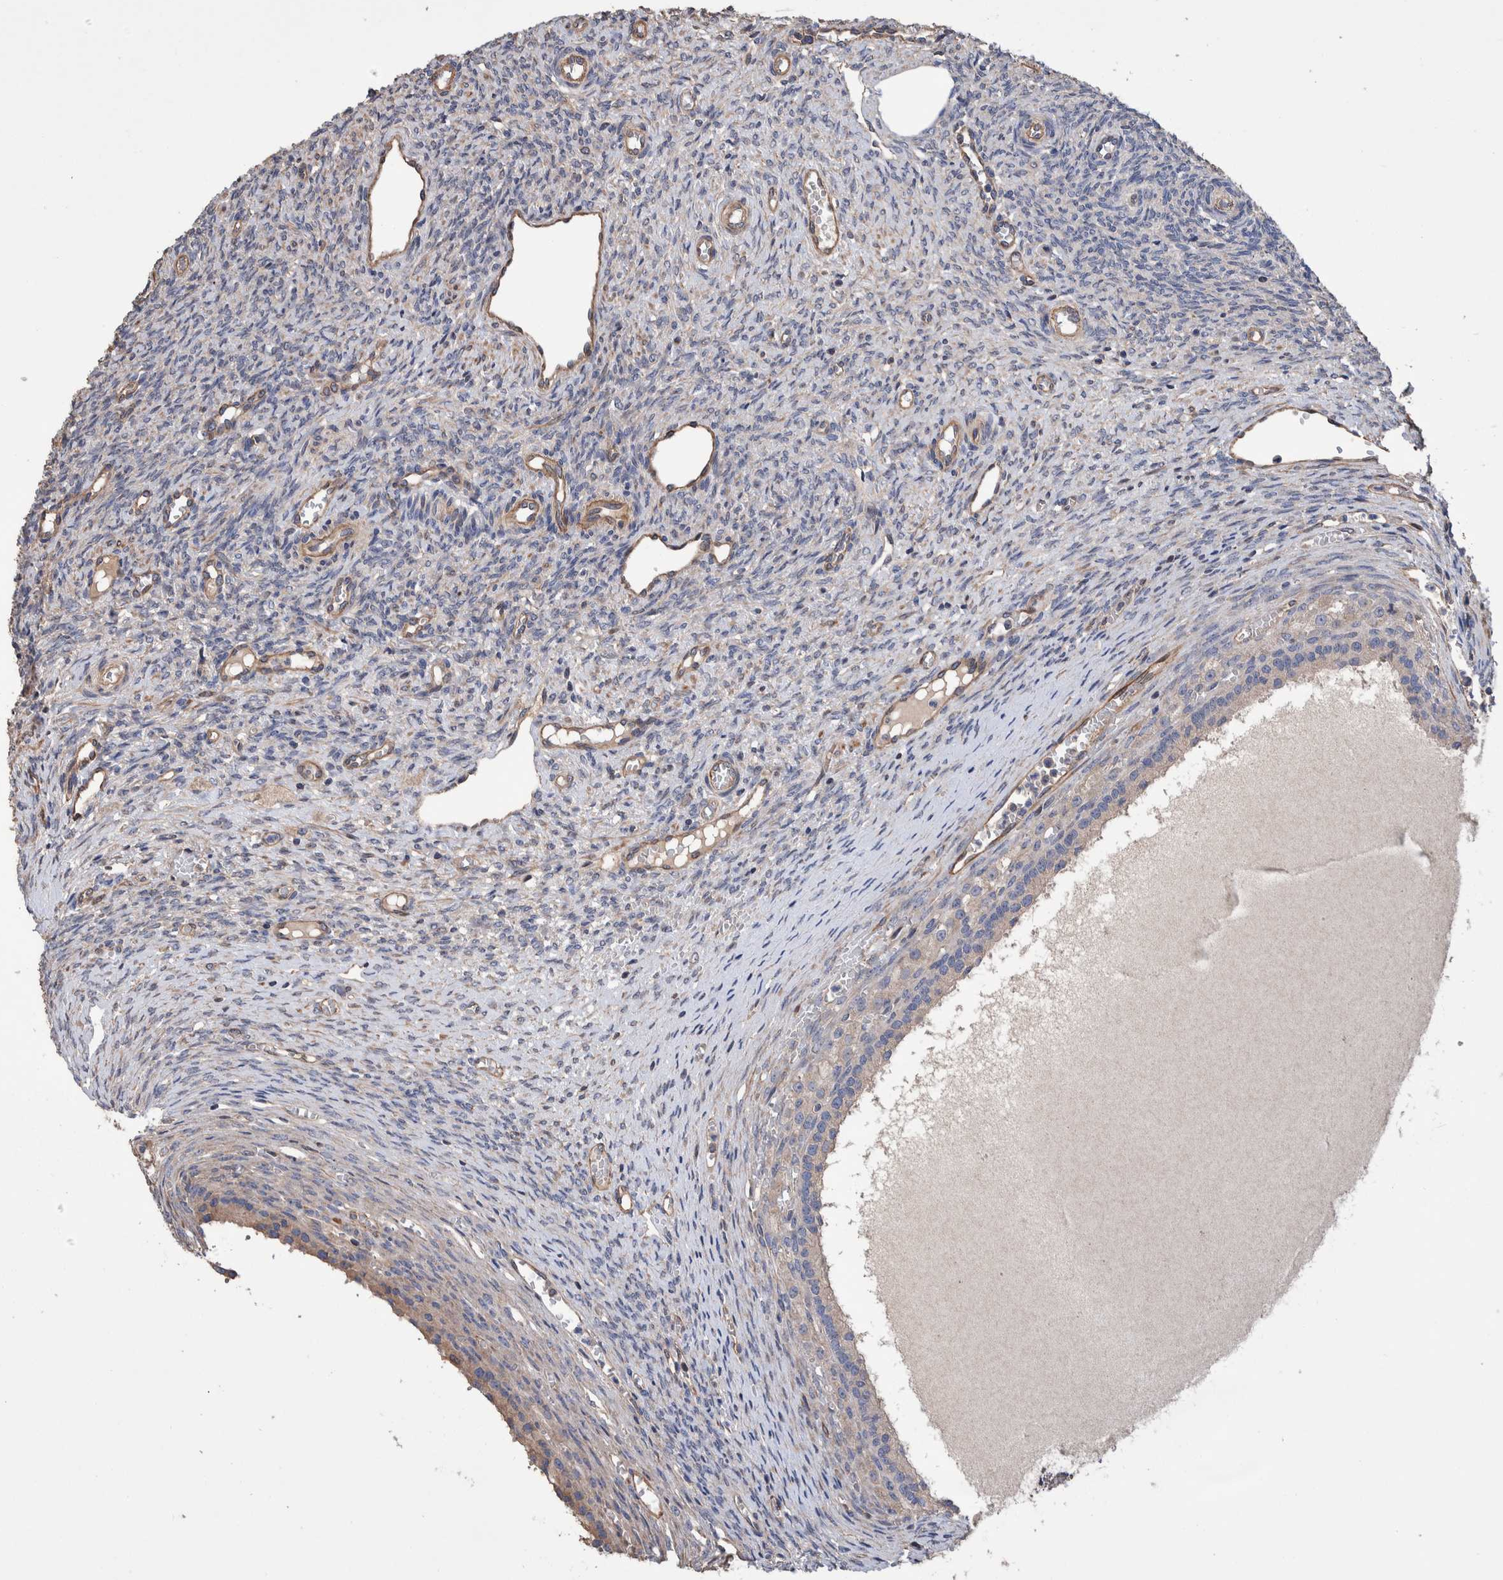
{"staining": {"intensity": "negative", "quantity": "none", "location": "none"}, "tissue": "ovary", "cell_type": "Follicle cells", "image_type": "normal", "snomed": [{"axis": "morphology", "description": "Normal tissue, NOS"}, {"axis": "topography", "description": "Ovary"}], "caption": "The micrograph reveals no staining of follicle cells in normal ovary. Nuclei are stained in blue.", "gene": "SLC45A4", "patient": {"sex": "female", "age": 41}}